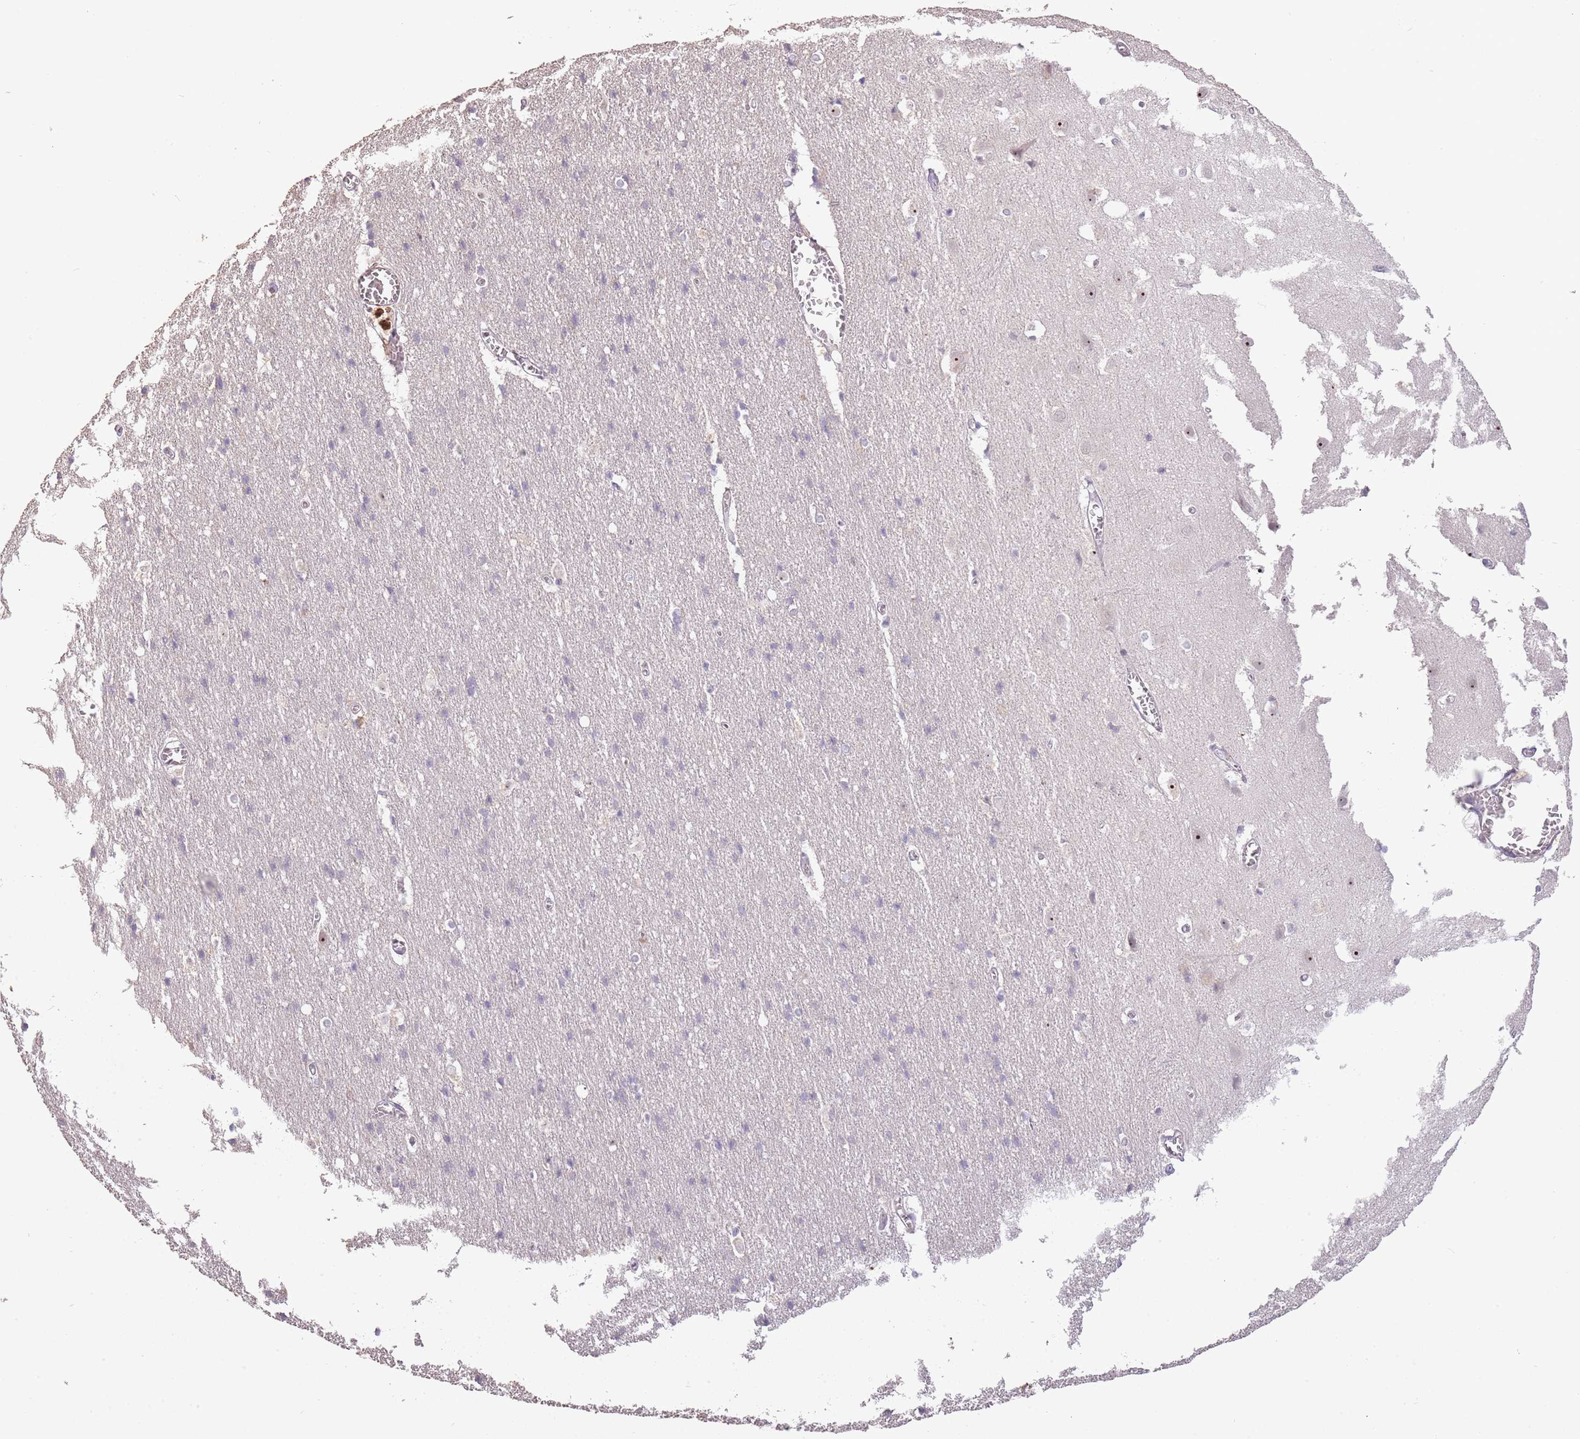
{"staining": {"intensity": "negative", "quantity": "none", "location": "none"}, "tissue": "cerebral cortex", "cell_type": "Endothelial cells", "image_type": "normal", "snomed": [{"axis": "morphology", "description": "Normal tissue, NOS"}, {"axis": "topography", "description": "Cerebral cortex"}], "caption": "Protein analysis of normal cerebral cortex demonstrates no significant expression in endothelial cells. (Stains: DAB (3,3'-diaminobenzidine) immunohistochemistry with hematoxylin counter stain, Microscopy: brightfield microscopy at high magnification).", "gene": "ADTRP", "patient": {"sex": "male", "age": 54}}